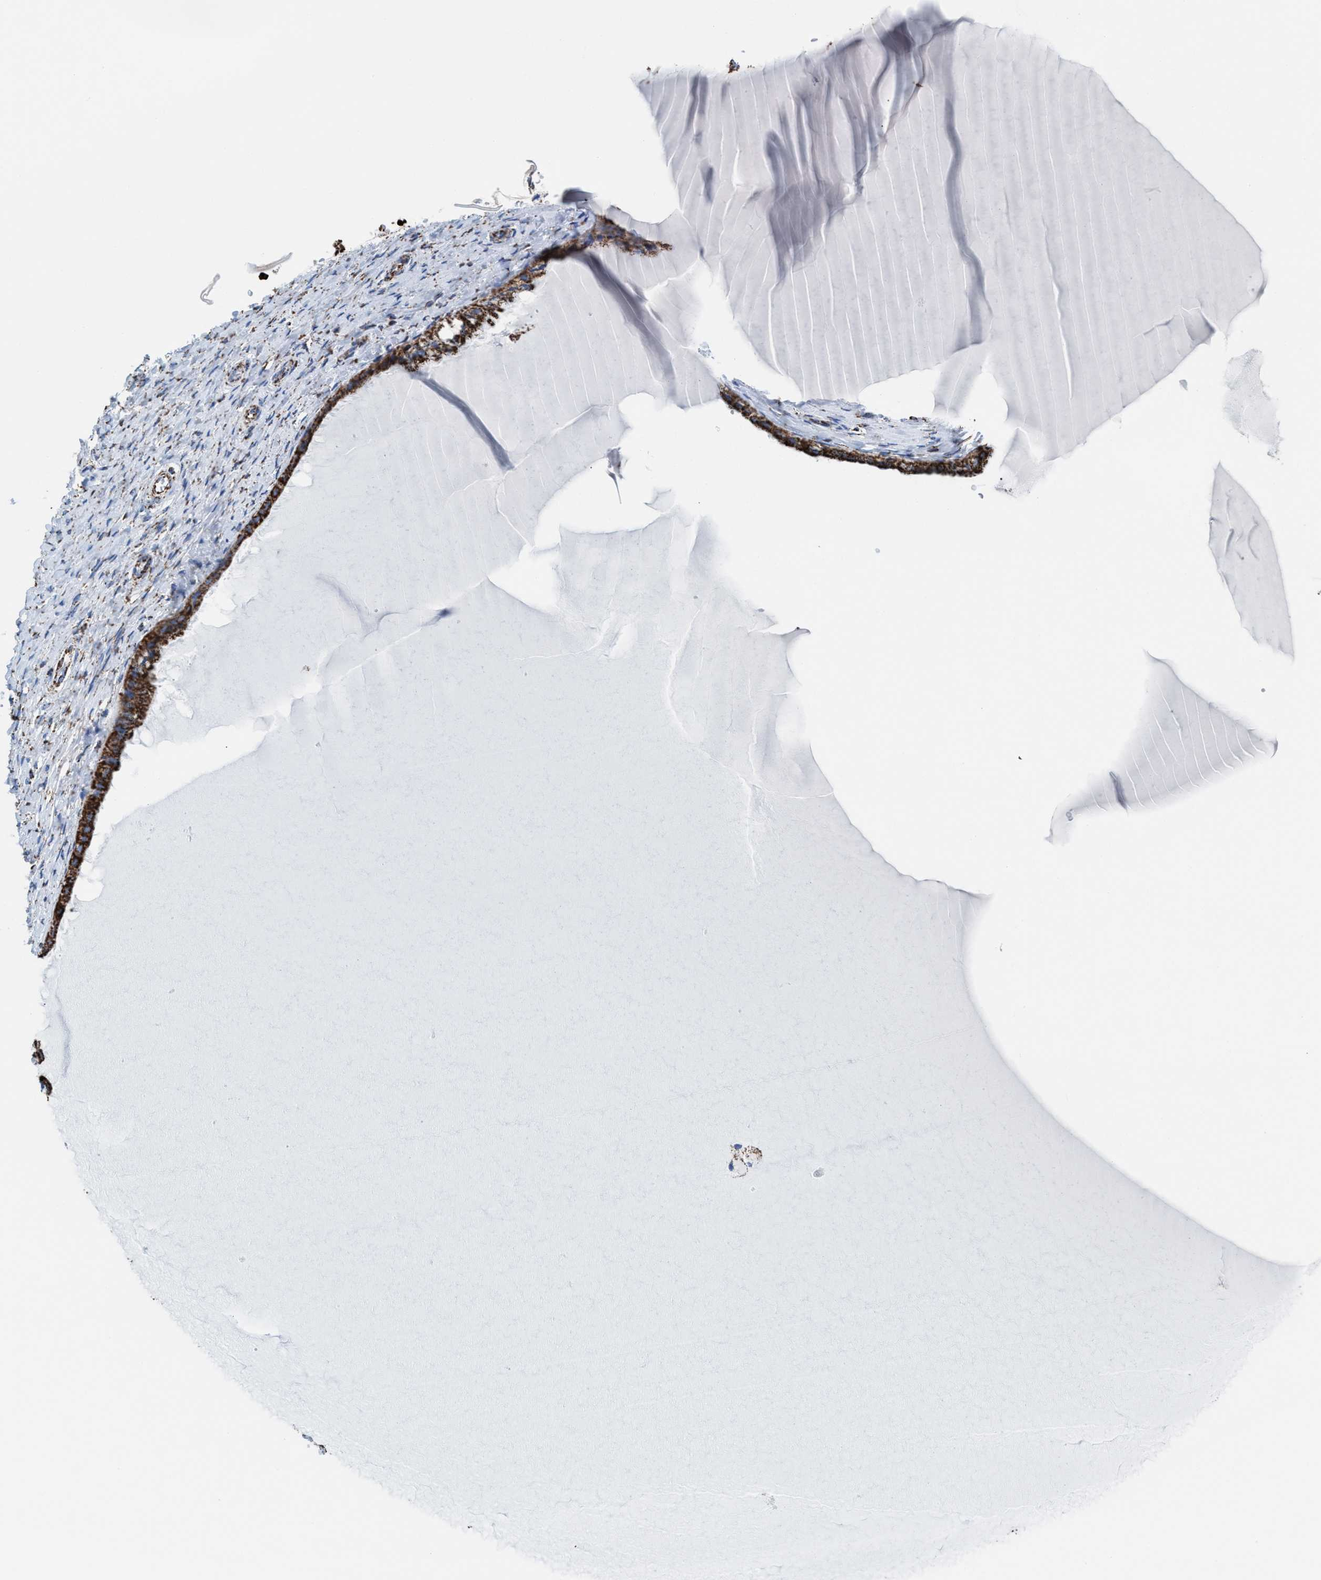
{"staining": {"intensity": "strong", "quantity": ">75%", "location": "cytoplasmic/membranous"}, "tissue": "cervix", "cell_type": "Glandular cells", "image_type": "normal", "snomed": [{"axis": "morphology", "description": "Normal tissue, NOS"}, {"axis": "topography", "description": "Cervix"}], "caption": "A high-resolution photomicrograph shows immunohistochemistry staining of benign cervix, which exhibits strong cytoplasmic/membranous staining in about >75% of glandular cells. The staining was performed using DAB (3,3'-diaminobenzidine) to visualize the protein expression in brown, while the nuclei were stained in blue with hematoxylin (Magnification: 20x).", "gene": "ECHS1", "patient": {"sex": "female", "age": 55}}